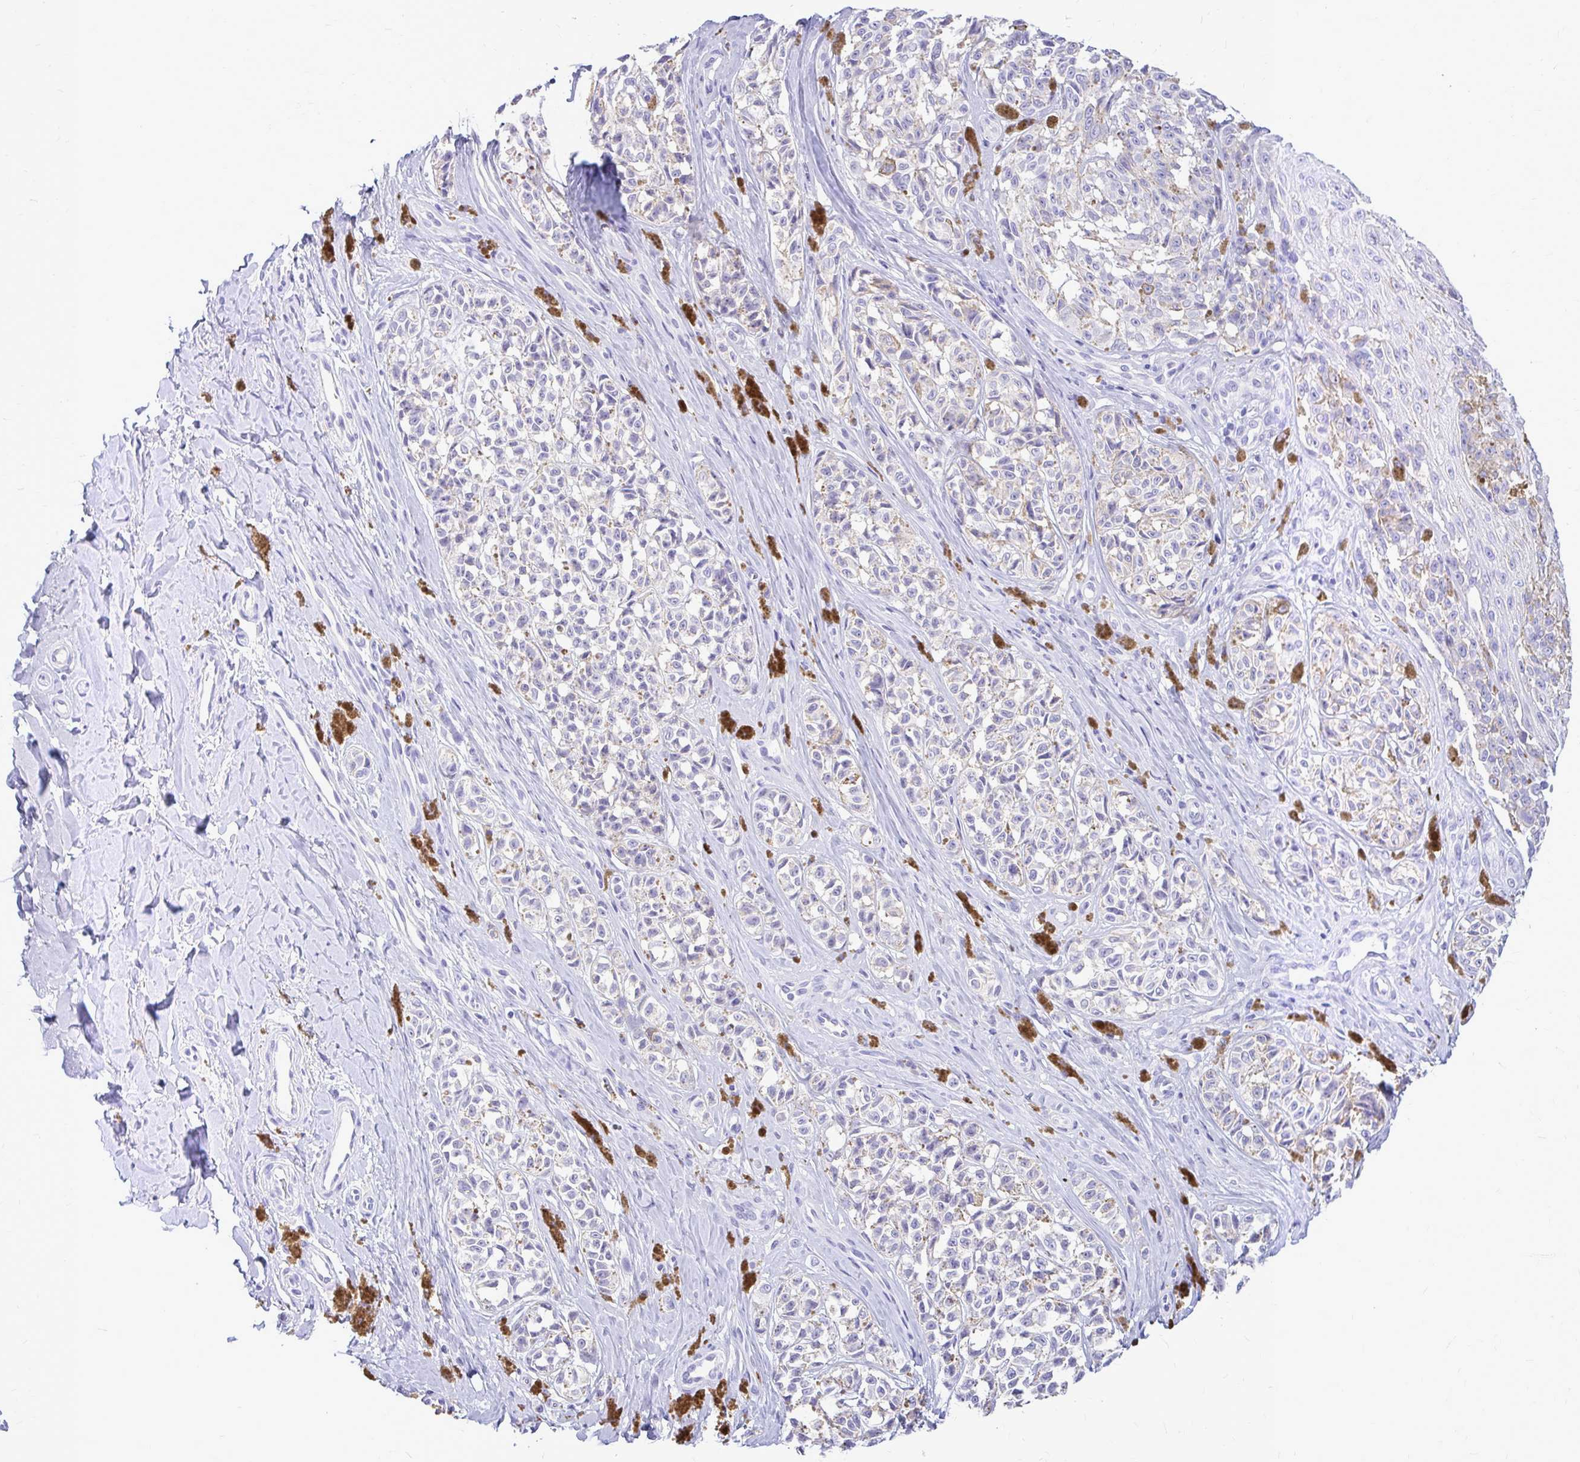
{"staining": {"intensity": "negative", "quantity": "none", "location": "none"}, "tissue": "melanoma", "cell_type": "Tumor cells", "image_type": "cancer", "snomed": [{"axis": "morphology", "description": "Malignant melanoma, NOS"}, {"axis": "topography", "description": "Skin"}], "caption": "This is an immunohistochemistry (IHC) photomicrograph of malignant melanoma. There is no expression in tumor cells.", "gene": "MAP1LC3A", "patient": {"sex": "female", "age": 65}}